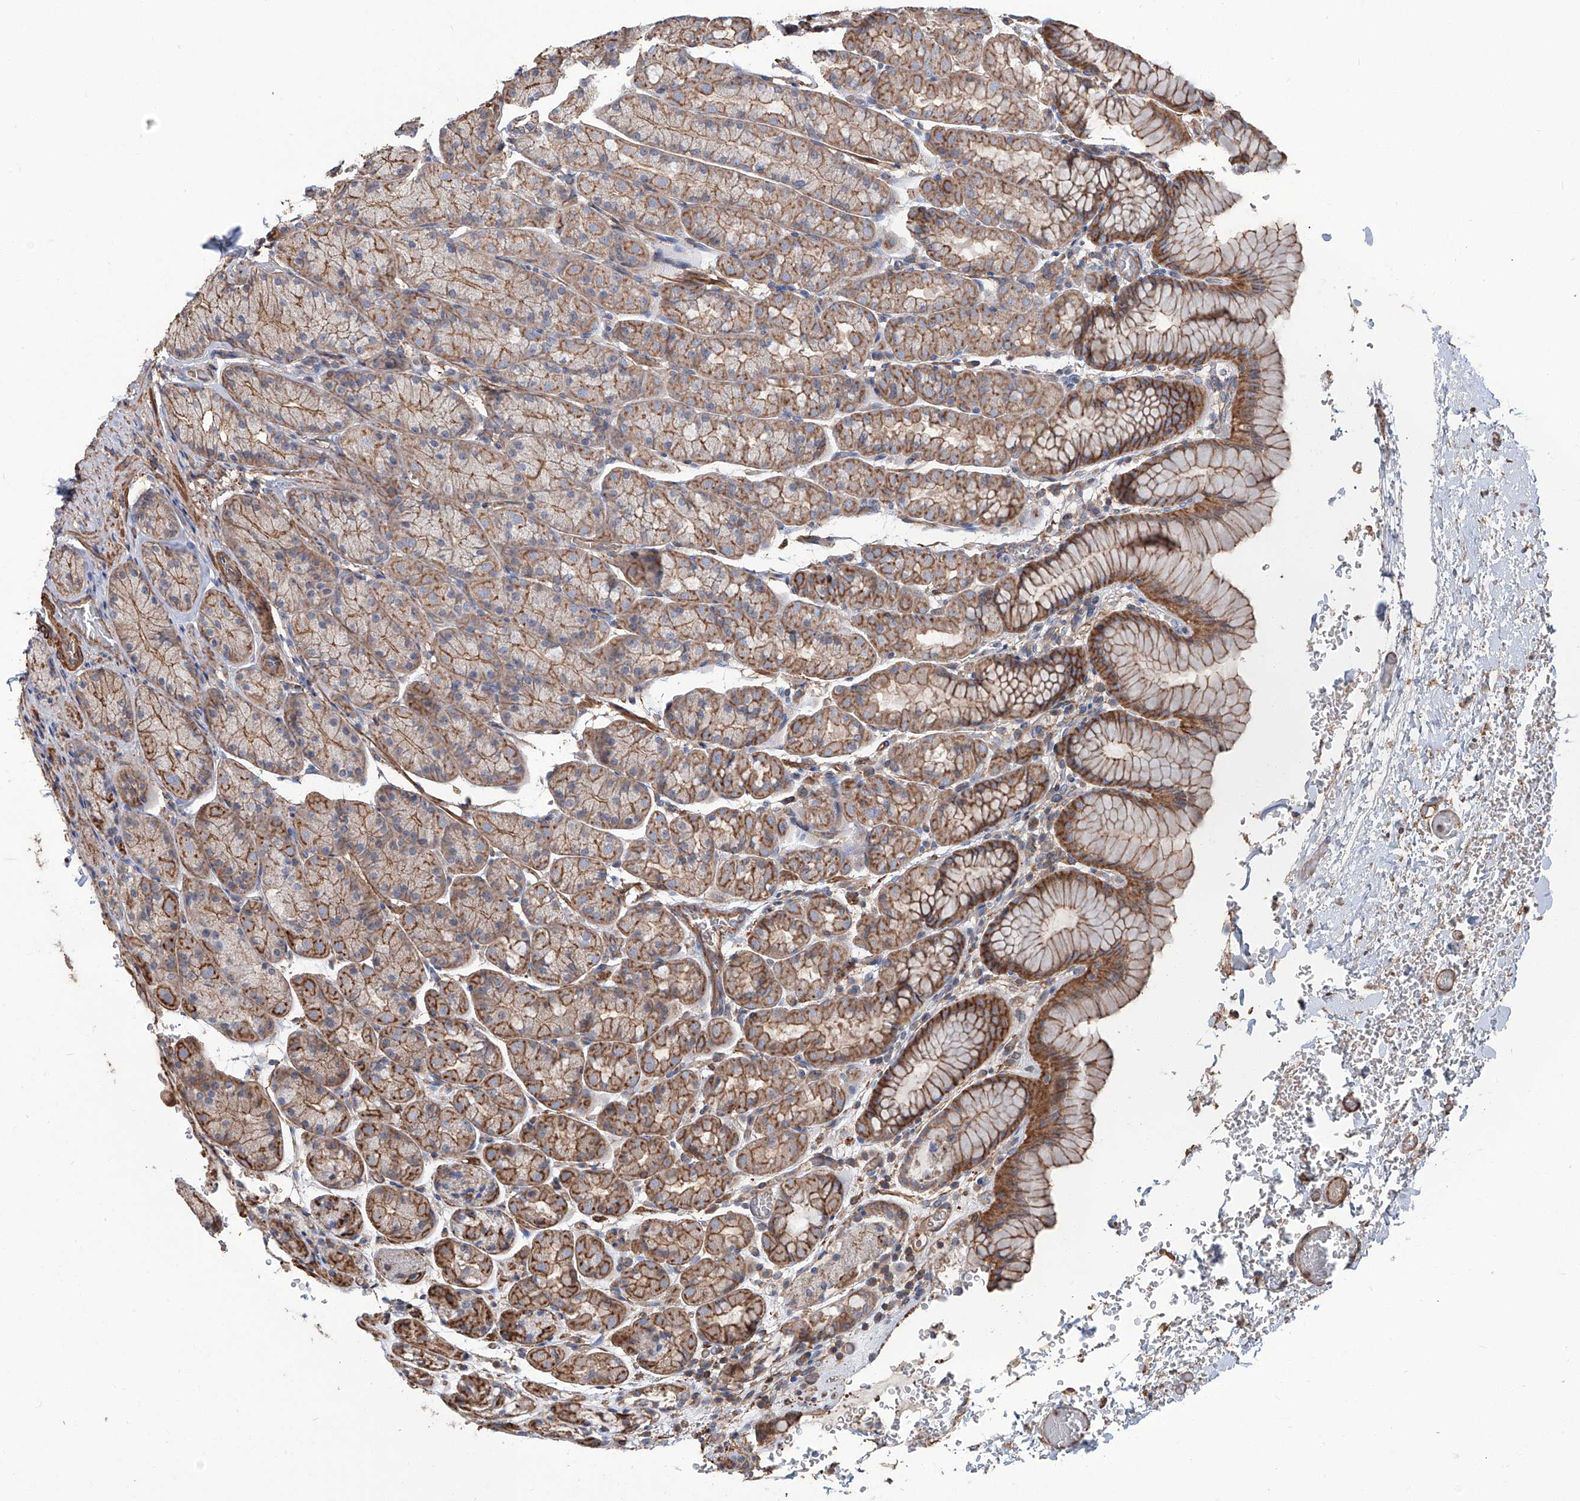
{"staining": {"intensity": "moderate", "quantity": "25%-75%", "location": "cytoplasmic/membranous"}, "tissue": "stomach", "cell_type": "Glandular cells", "image_type": "normal", "snomed": [{"axis": "morphology", "description": "Normal tissue, NOS"}, {"axis": "topography", "description": "Stomach"}], "caption": "Immunohistochemical staining of benign stomach demonstrates moderate cytoplasmic/membranous protein expression in approximately 25%-75% of glandular cells.", "gene": "PIEZO2", "patient": {"sex": "male", "age": 42}}